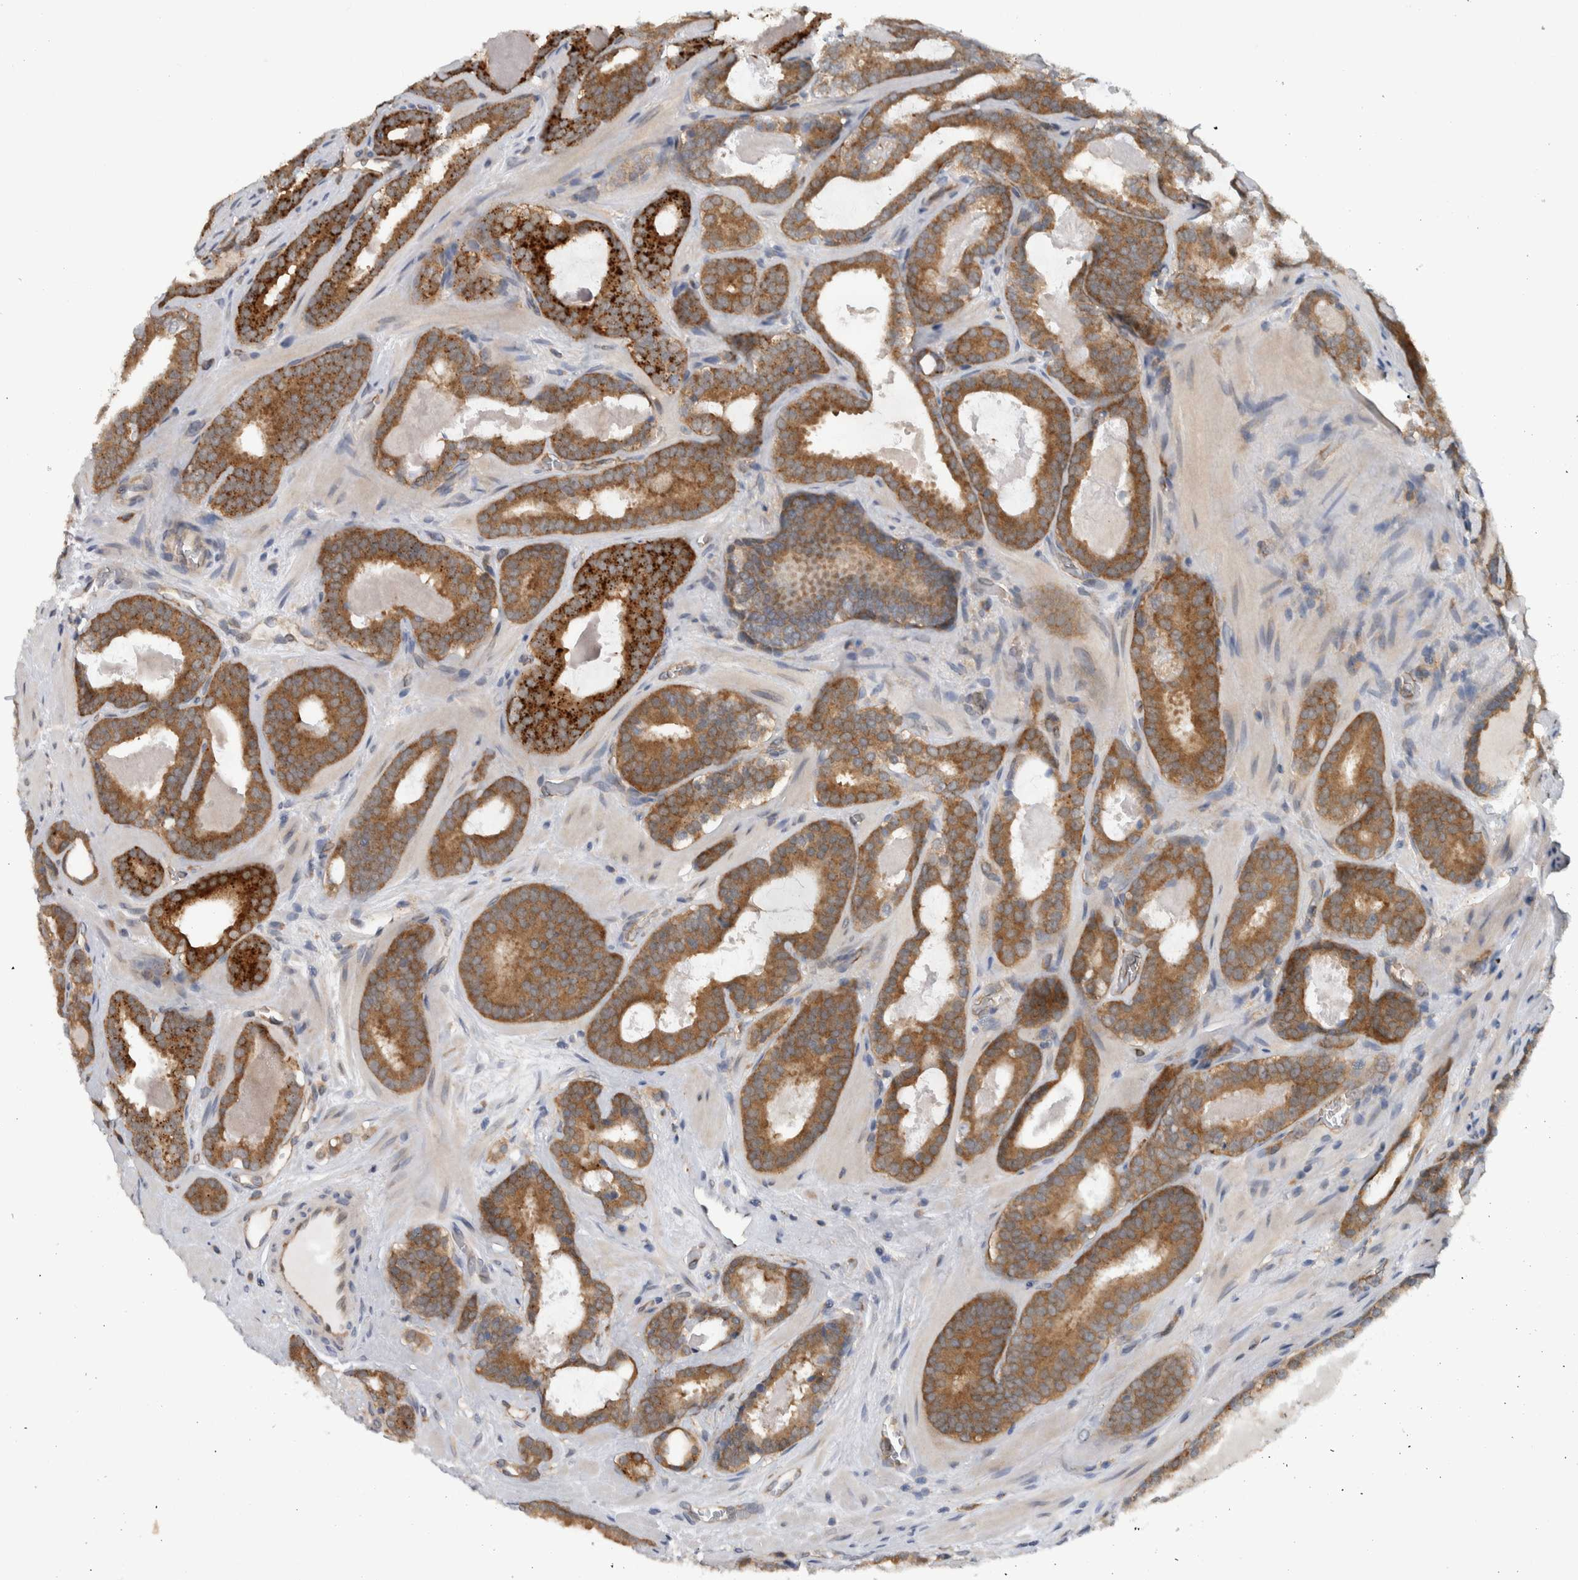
{"staining": {"intensity": "moderate", "quantity": ">75%", "location": "cytoplasmic/membranous"}, "tissue": "prostate cancer", "cell_type": "Tumor cells", "image_type": "cancer", "snomed": [{"axis": "morphology", "description": "Adenocarcinoma, High grade"}, {"axis": "topography", "description": "Prostate"}], "caption": "Protein expression analysis of human adenocarcinoma (high-grade) (prostate) reveals moderate cytoplasmic/membranous expression in approximately >75% of tumor cells.", "gene": "CCDC43", "patient": {"sex": "male", "age": 60}}